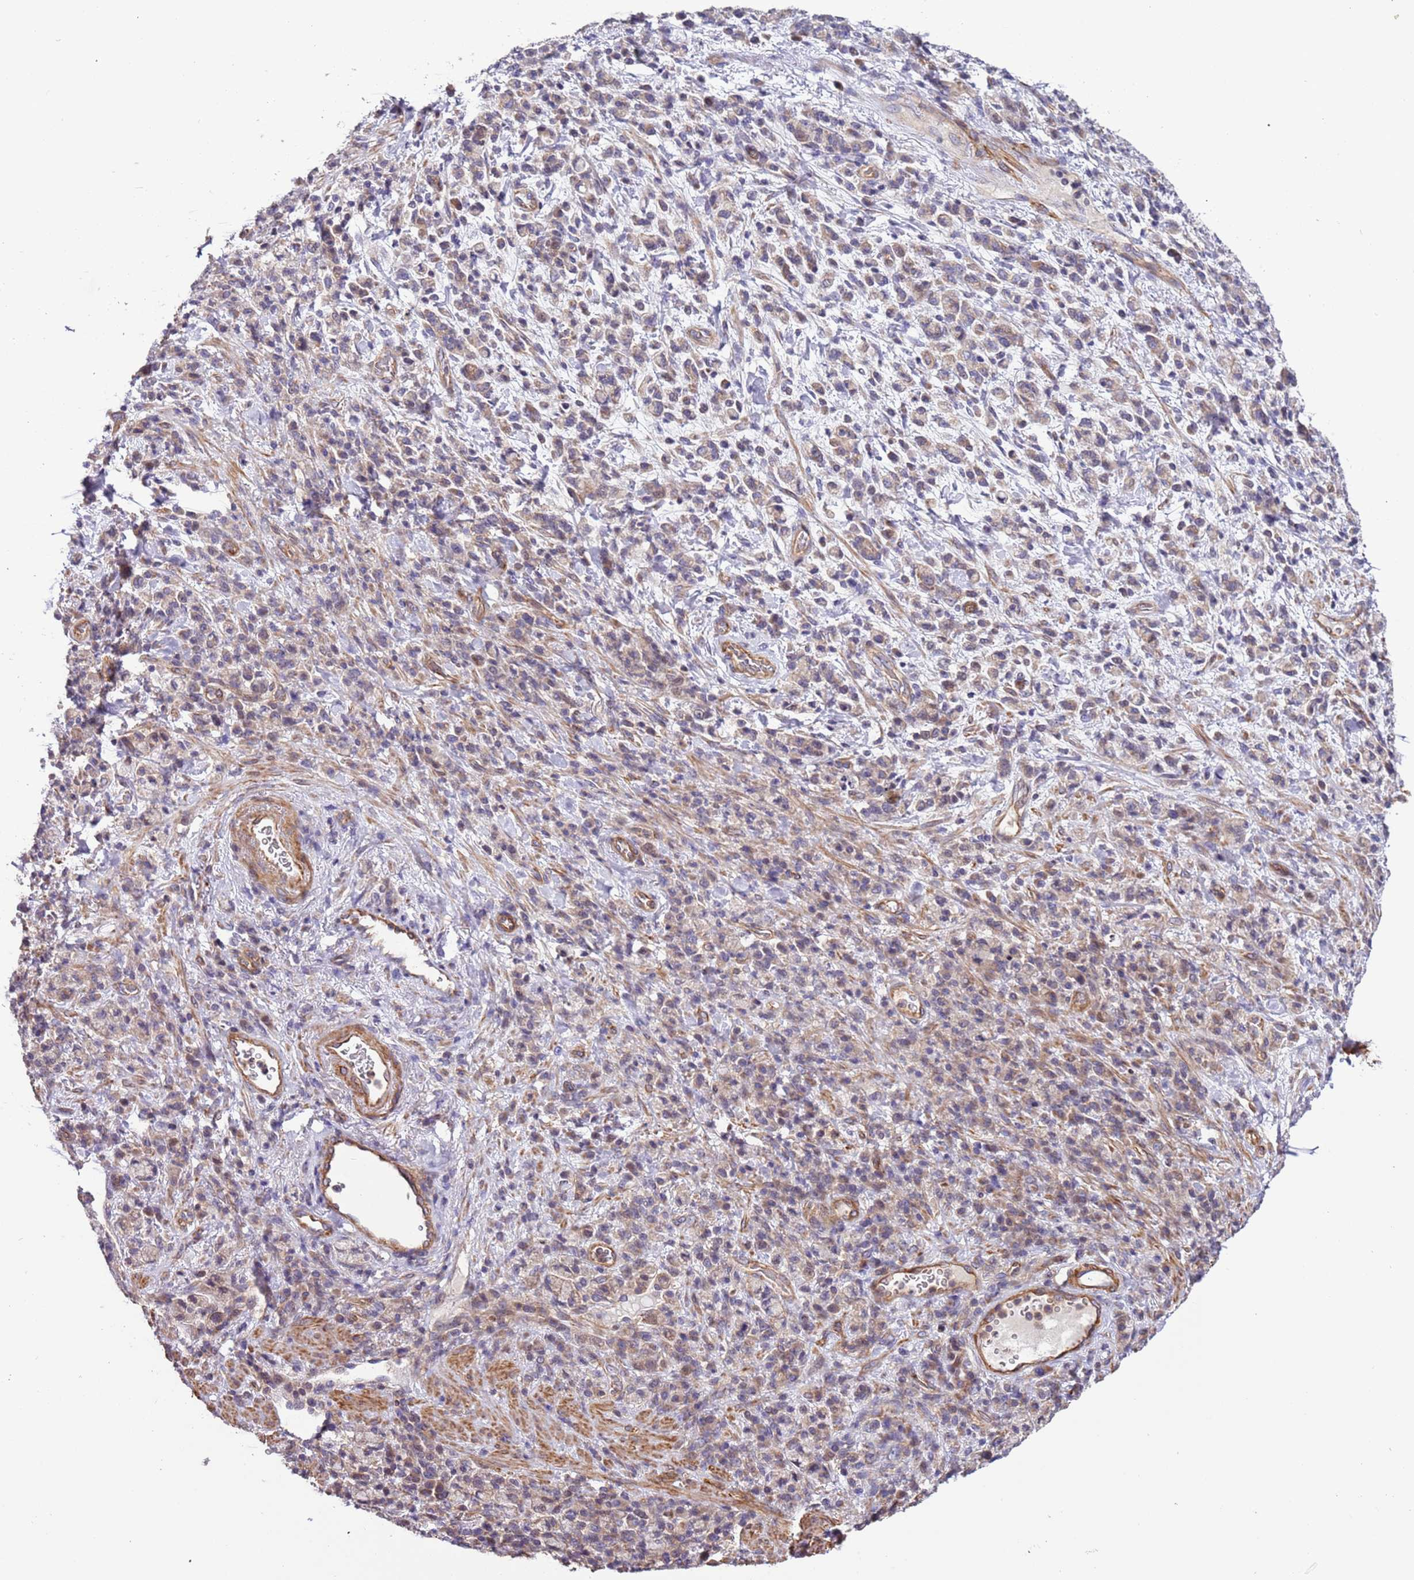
{"staining": {"intensity": "weak", "quantity": "25%-75%", "location": "cytoplasmic/membranous"}, "tissue": "stomach cancer", "cell_type": "Tumor cells", "image_type": "cancer", "snomed": [{"axis": "morphology", "description": "Adenocarcinoma, NOS"}, {"axis": "topography", "description": "Stomach"}], "caption": "DAB immunohistochemical staining of human stomach cancer (adenocarcinoma) shows weak cytoplasmic/membranous protein staining in approximately 25%-75% of tumor cells.", "gene": "LAMB4", "patient": {"sex": "male", "age": 76}}